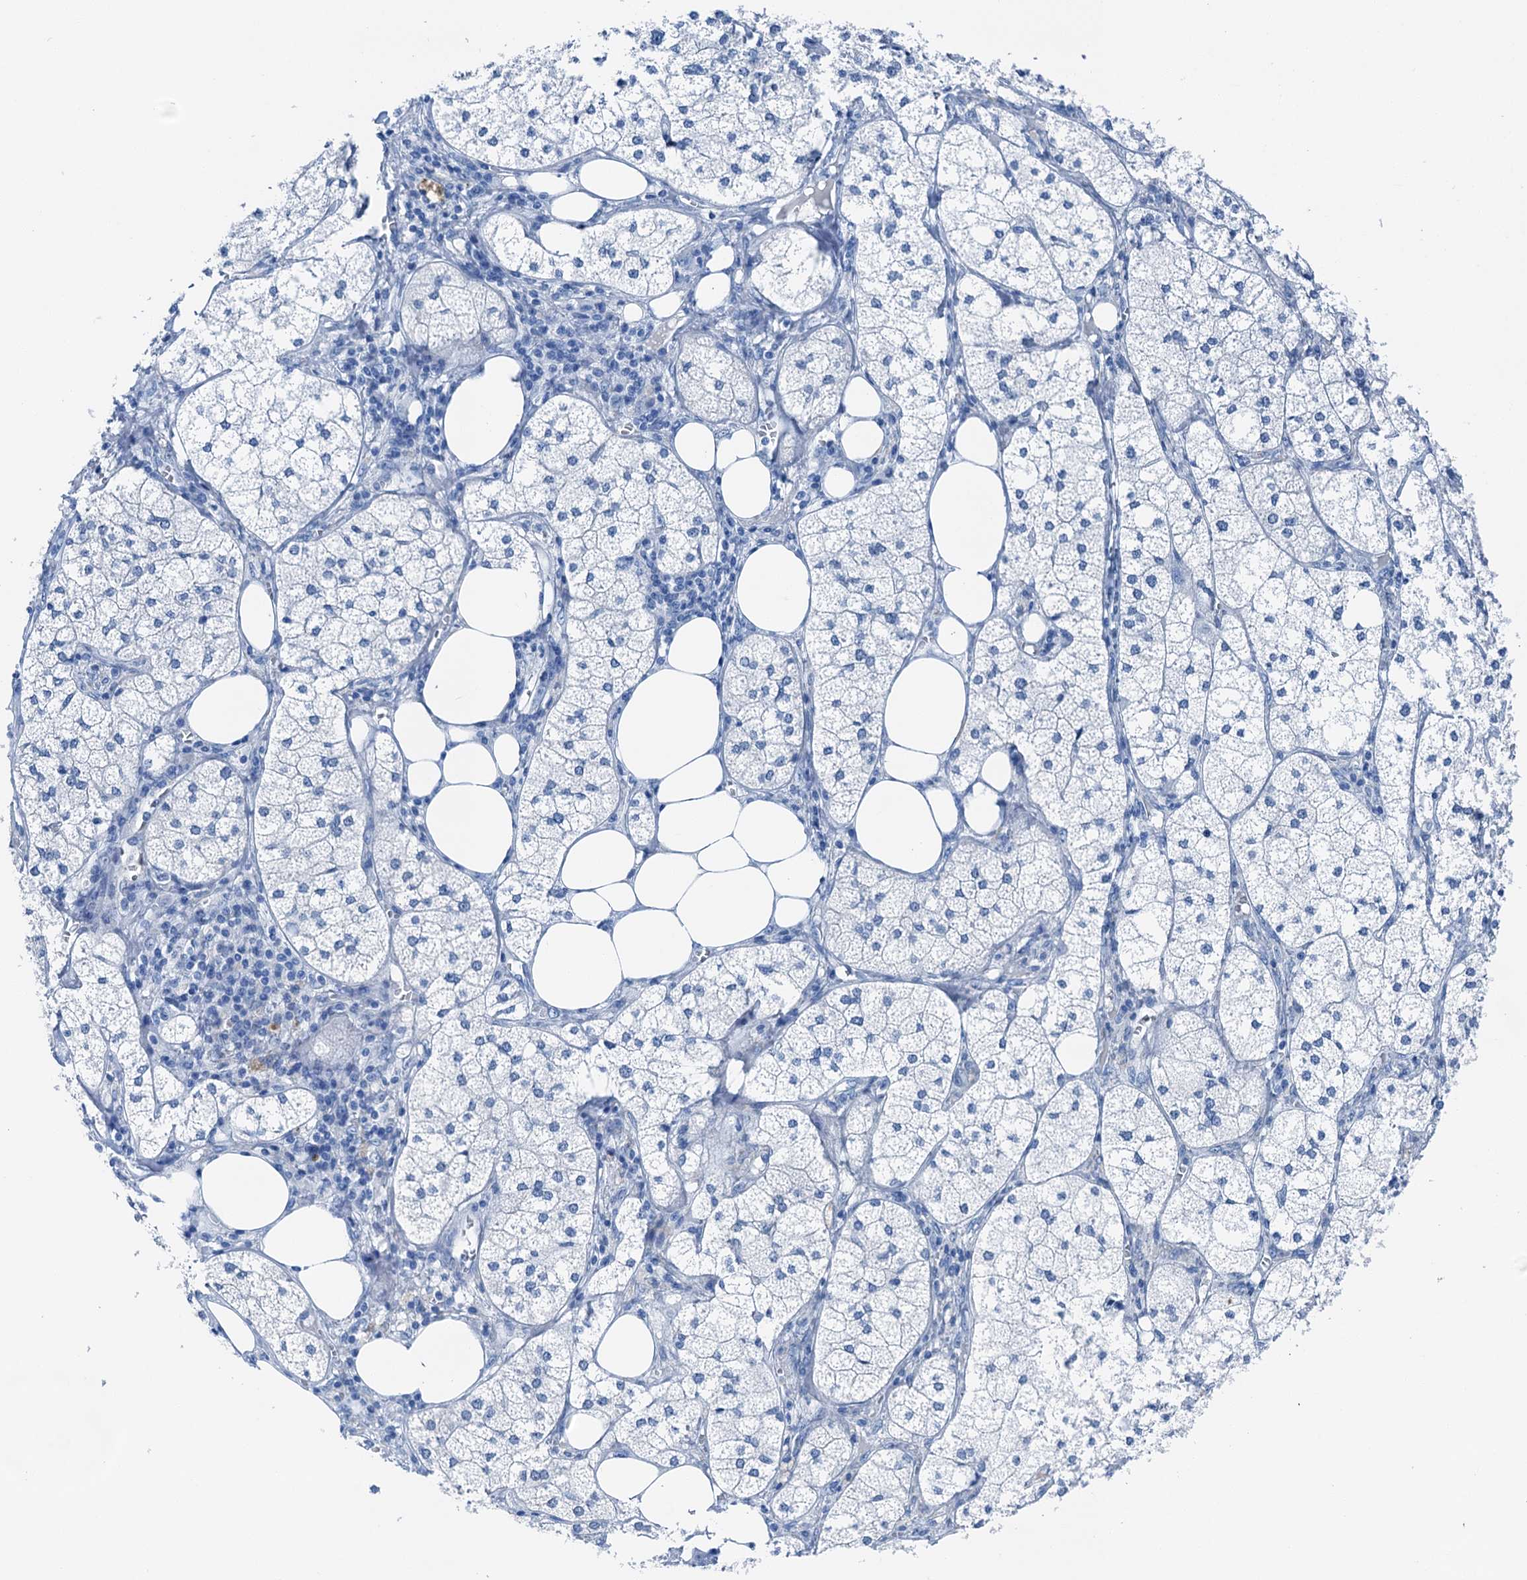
{"staining": {"intensity": "negative", "quantity": "none", "location": "none"}, "tissue": "adrenal gland", "cell_type": "Glandular cells", "image_type": "normal", "snomed": [{"axis": "morphology", "description": "Normal tissue, NOS"}, {"axis": "topography", "description": "Adrenal gland"}], "caption": "DAB immunohistochemical staining of normal human adrenal gland reveals no significant positivity in glandular cells.", "gene": "CBLN3", "patient": {"sex": "female", "age": 61}}